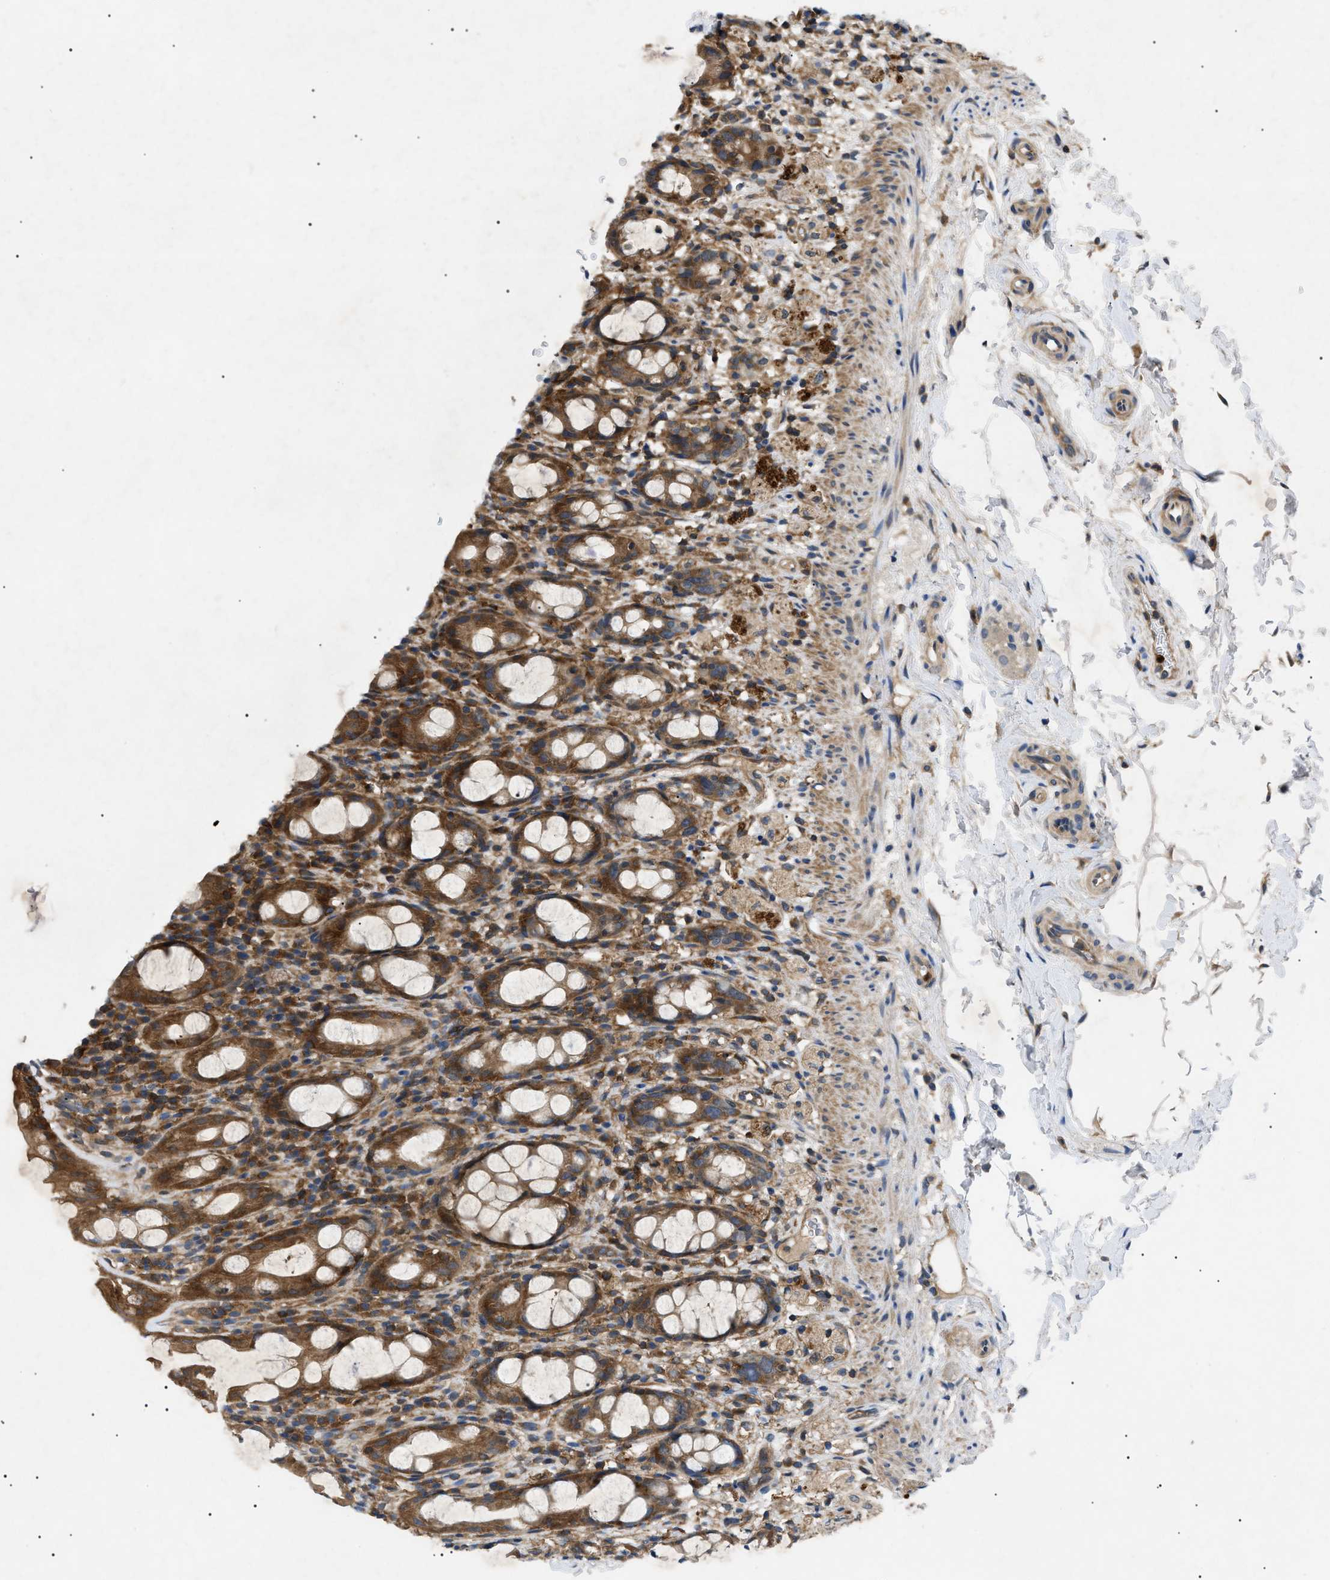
{"staining": {"intensity": "strong", "quantity": ">75%", "location": "cytoplasmic/membranous"}, "tissue": "rectum", "cell_type": "Glandular cells", "image_type": "normal", "snomed": [{"axis": "morphology", "description": "Normal tissue, NOS"}, {"axis": "topography", "description": "Rectum"}], "caption": "Rectum stained with a brown dye shows strong cytoplasmic/membranous positive expression in about >75% of glandular cells.", "gene": "RIPK1", "patient": {"sex": "male", "age": 44}}